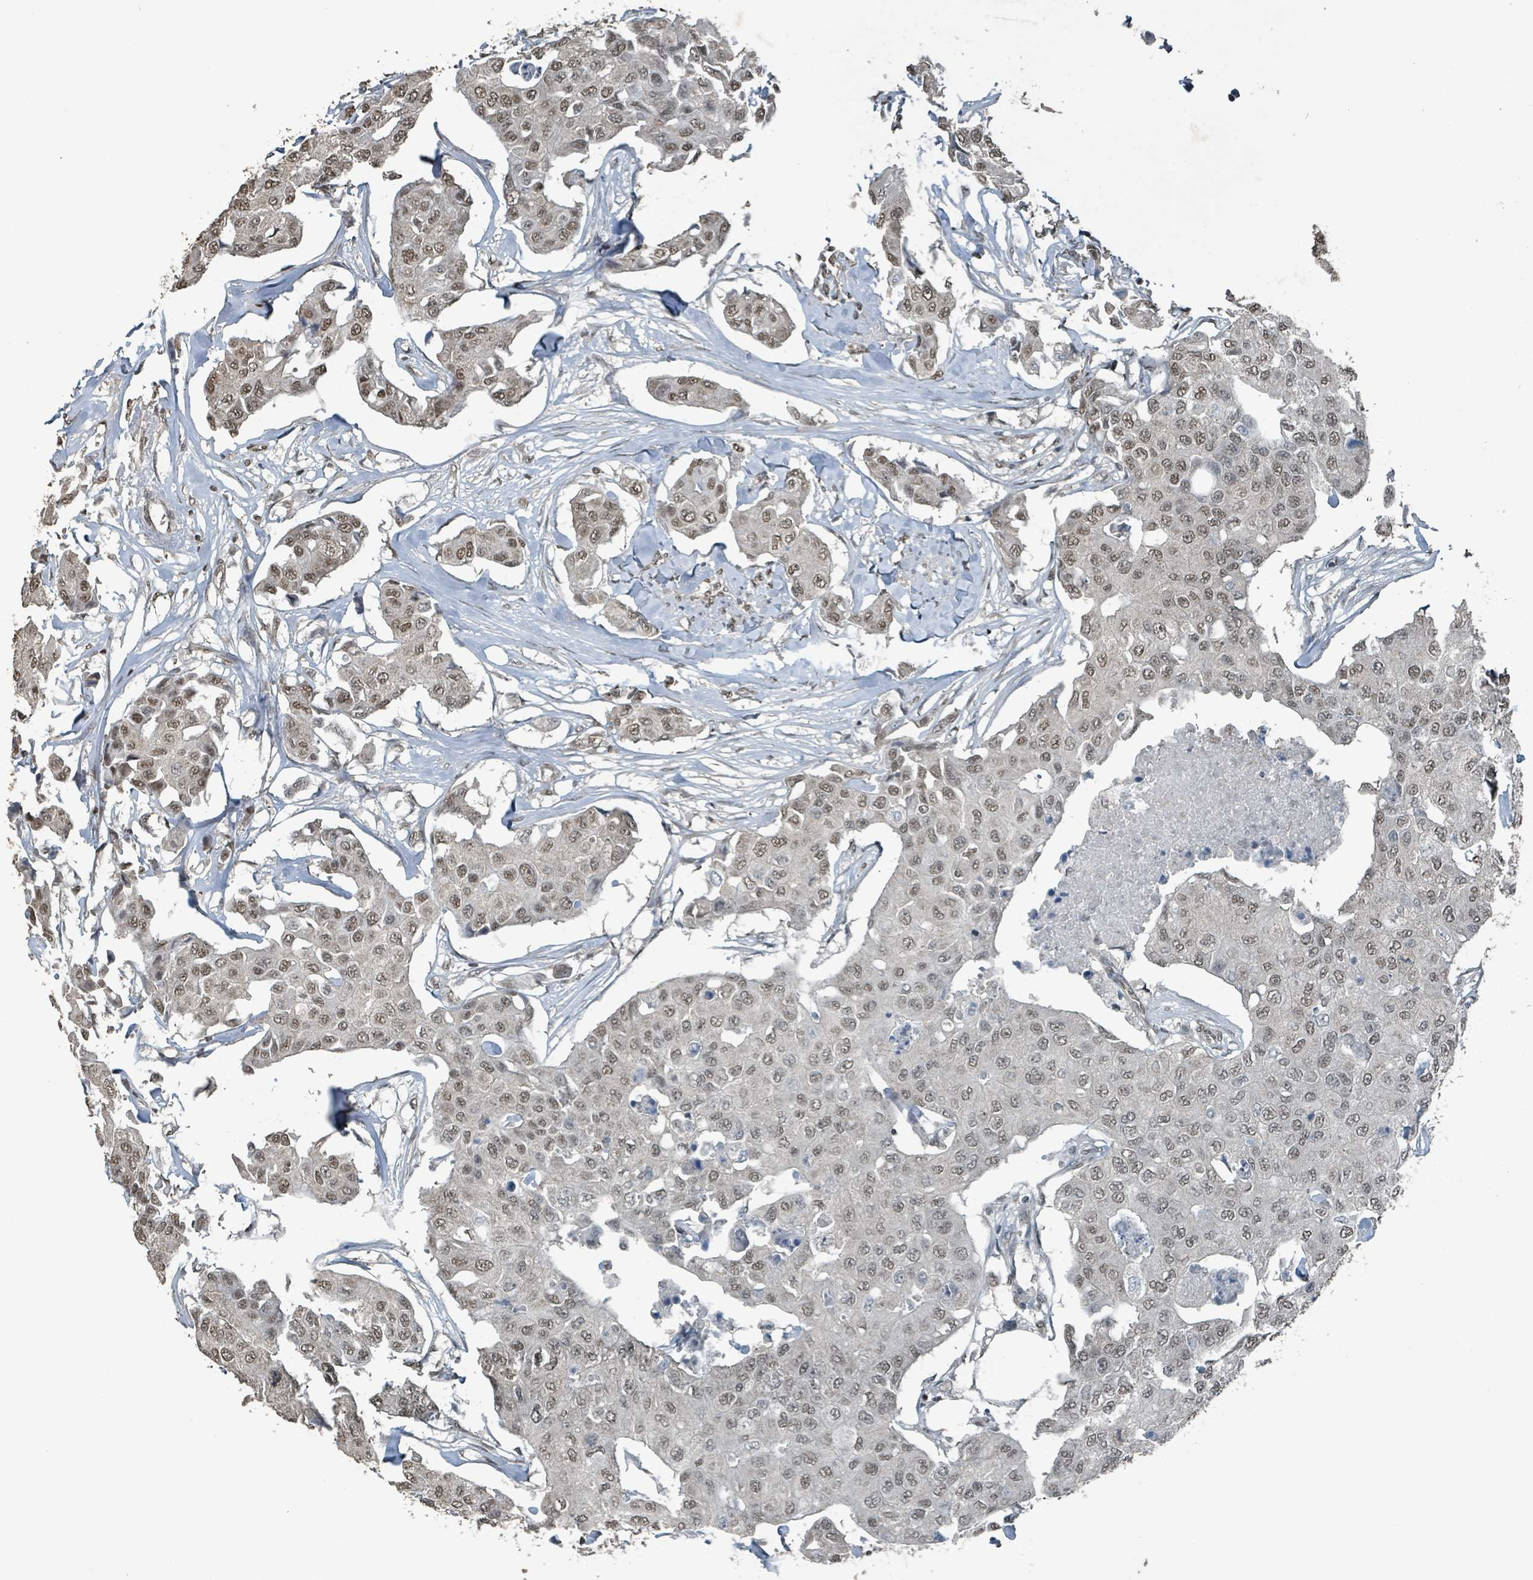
{"staining": {"intensity": "moderate", "quantity": ">75%", "location": "nuclear"}, "tissue": "breast cancer", "cell_type": "Tumor cells", "image_type": "cancer", "snomed": [{"axis": "morphology", "description": "Duct carcinoma"}, {"axis": "topography", "description": "Breast"}, {"axis": "topography", "description": "Lymph node"}], "caption": "This is a micrograph of immunohistochemistry staining of breast infiltrating ductal carcinoma, which shows moderate staining in the nuclear of tumor cells.", "gene": "PHIP", "patient": {"sex": "female", "age": 80}}